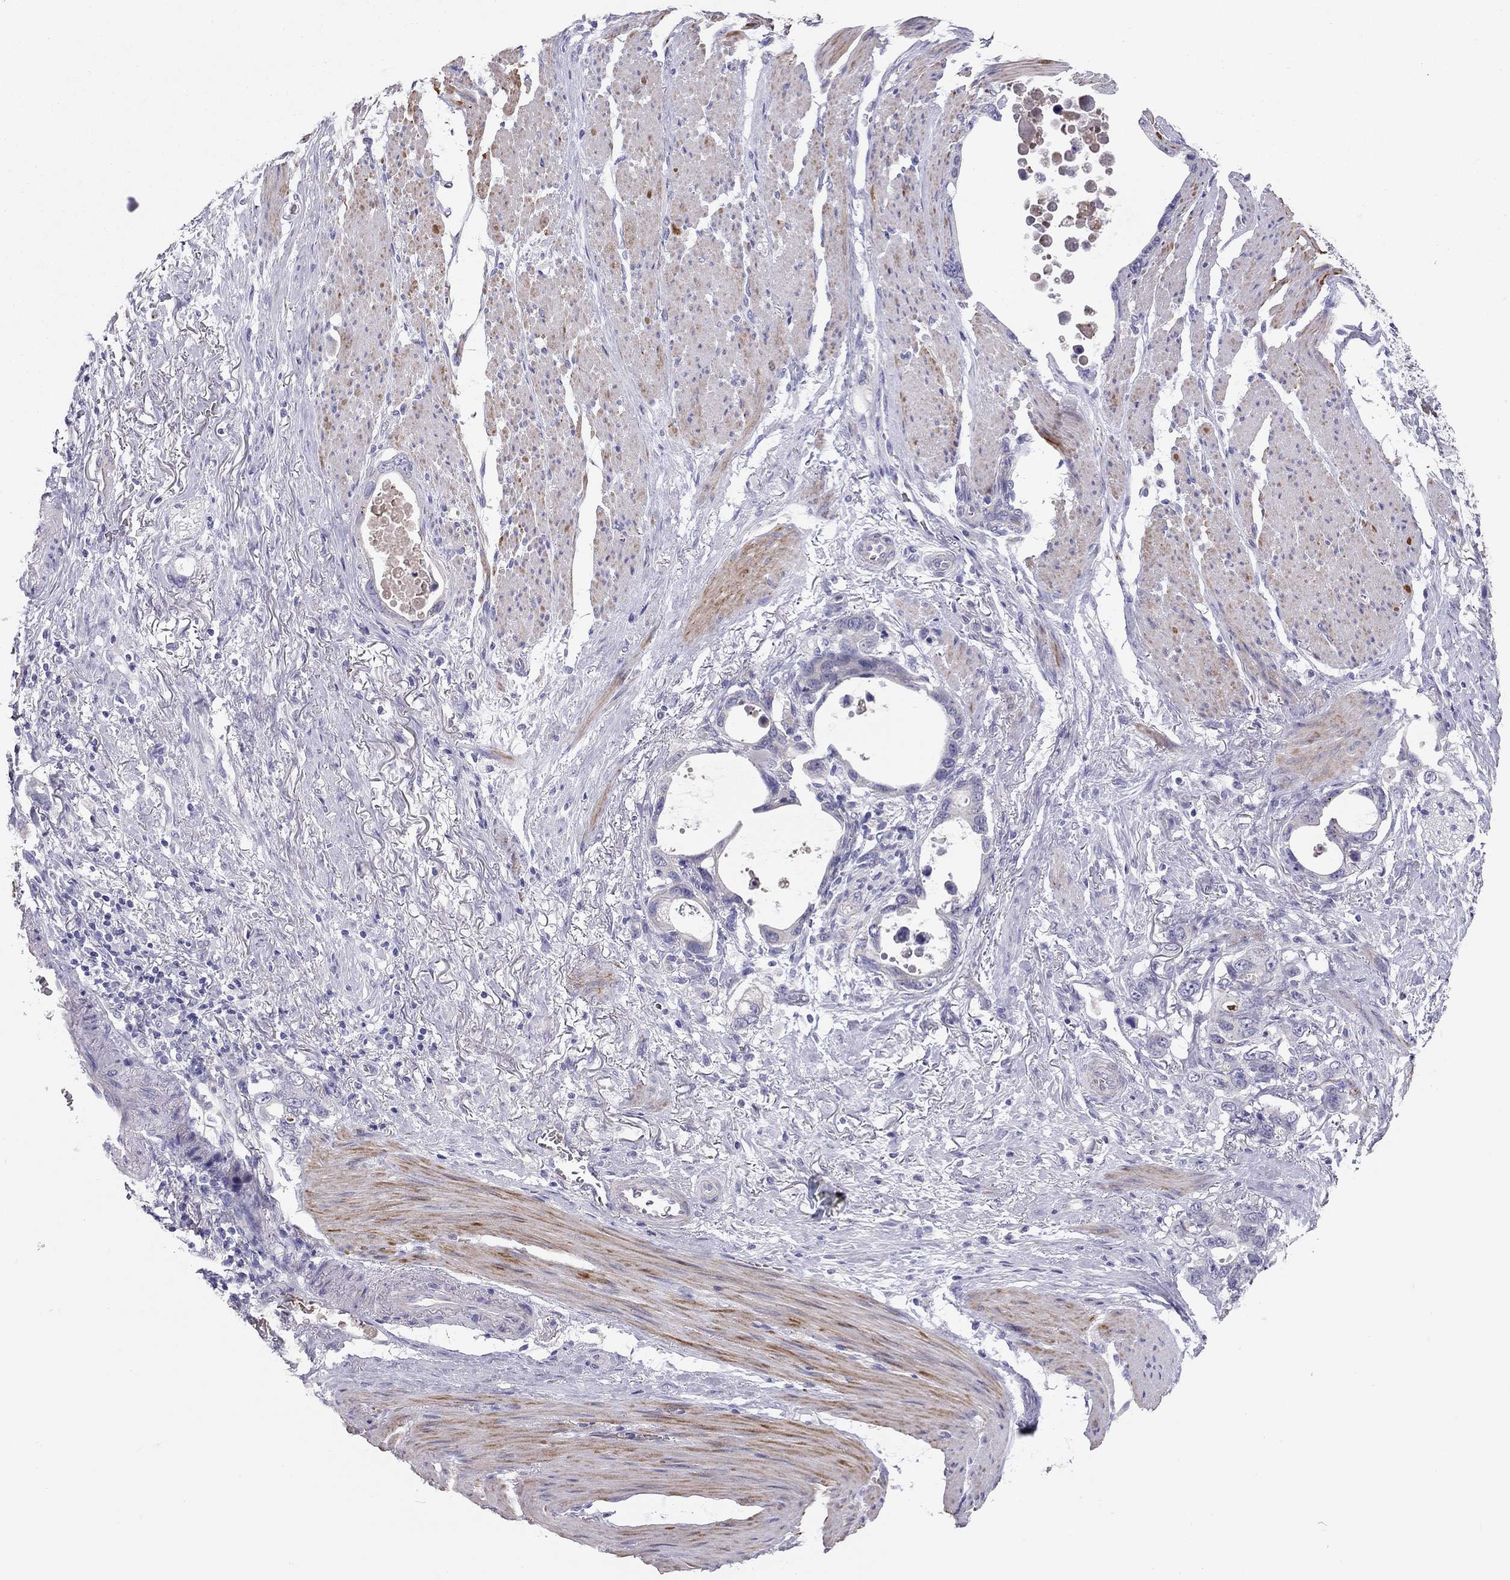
{"staining": {"intensity": "negative", "quantity": "none", "location": "none"}, "tissue": "stomach cancer", "cell_type": "Tumor cells", "image_type": "cancer", "snomed": [{"axis": "morphology", "description": "Adenocarcinoma, NOS"}, {"axis": "topography", "description": "Stomach, upper"}], "caption": "Image shows no significant protein expression in tumor cells of adenocarcinoma (stomach).", "gene": "FRMD1", "patient": {"sex": "male", "age": 74}}